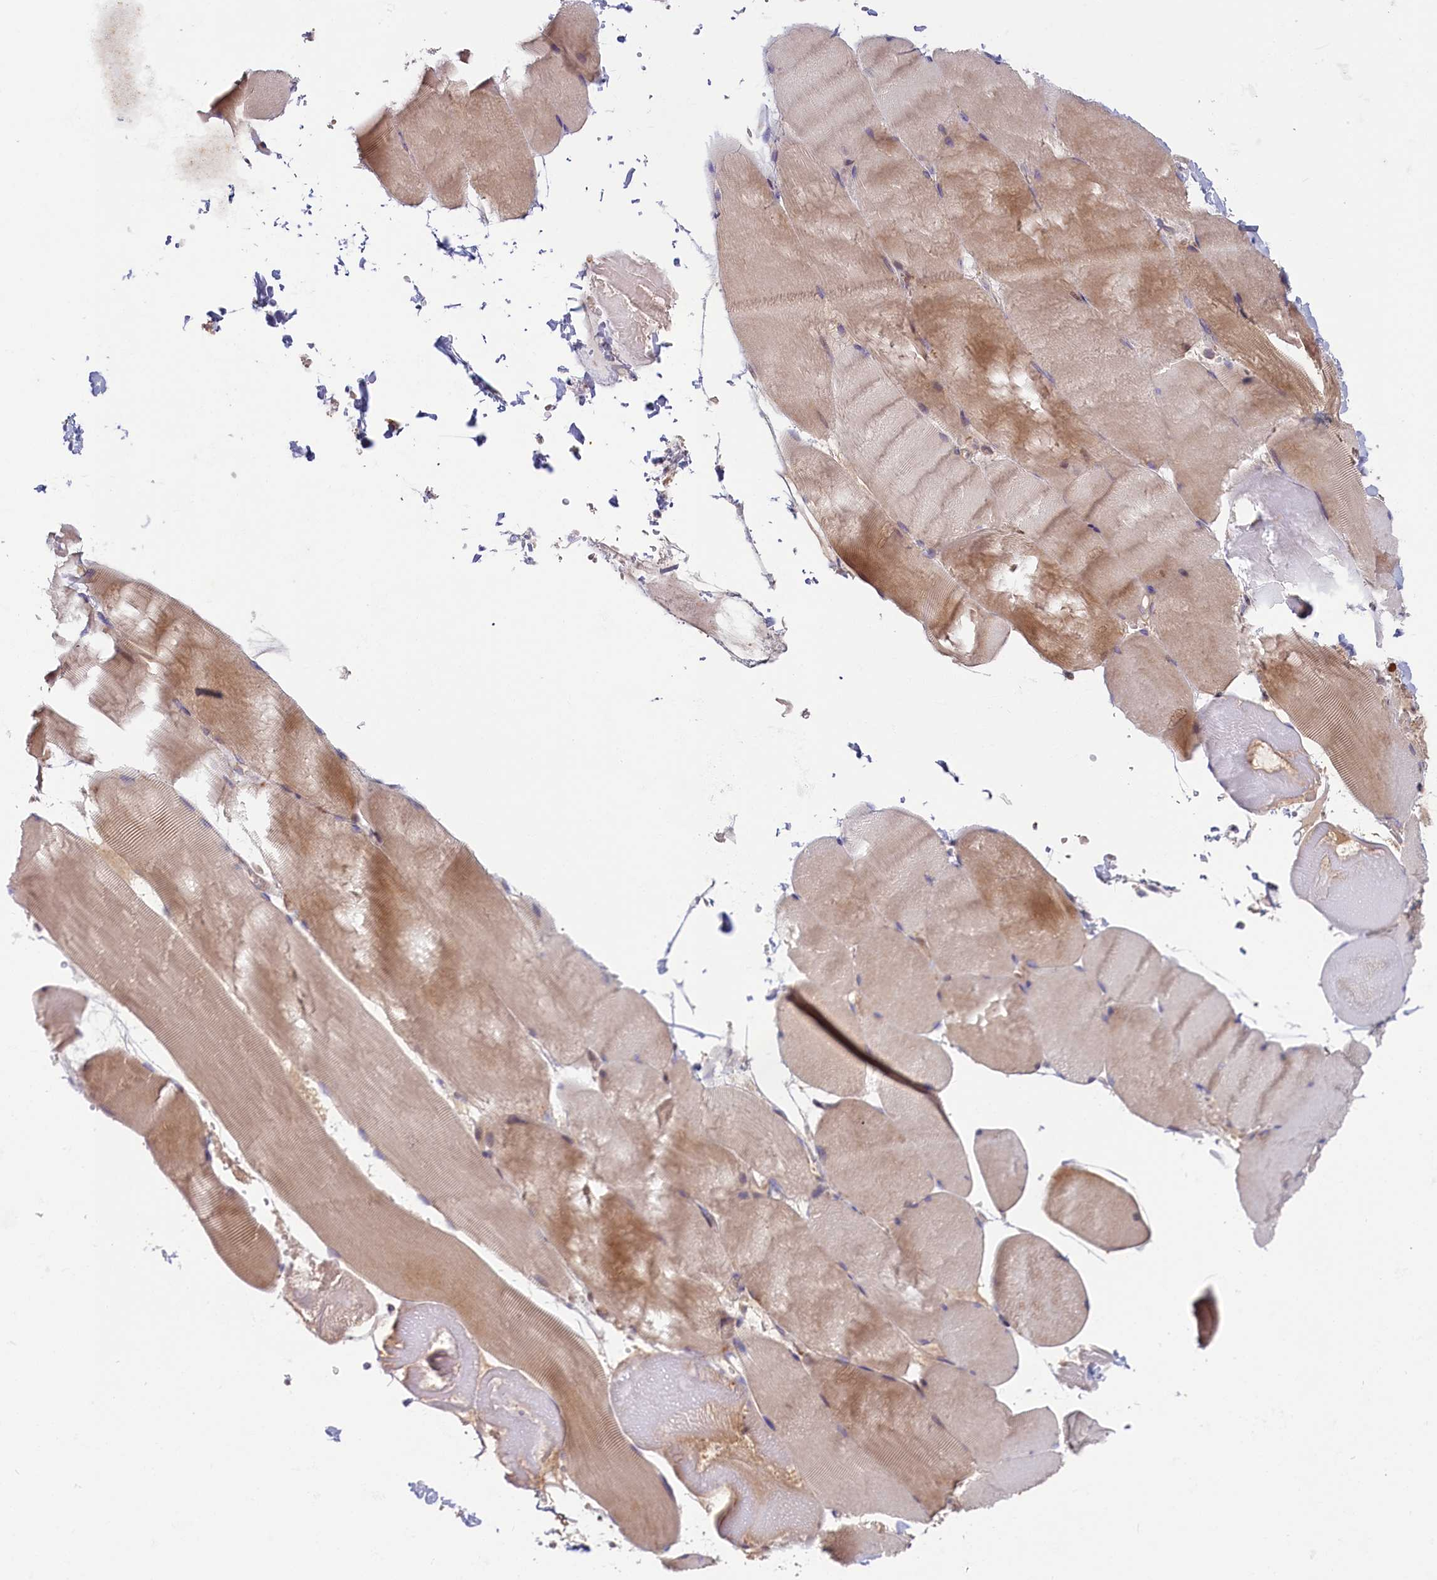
{"staining": {"intensity": "weak", "quantity": "25%-75%", "location": "cytoplasmic/membranous"}, "tissue": "skeletal muscle", "cell_type": "Myocytes", "image_type": "normal", "snomed": [{"axis": "morphology", "description": "Normal tissue, NOS"}, {"axis": "topography", "description": "Skeletal muscle"}, {"axis": "topography", "description": "Head-Neck"}], "caption": "High-magnification brightfield microscopy of benign skeletal muscle stained with DAB (brown) and counterstained with hematoxylin (blue). myocytes exhibit weak cytoplasmic/membranous expression is appreciated in approximately25%-75% of cells.", "gene": "CHST12", "patient": {"sex": "male", "age": 66}}